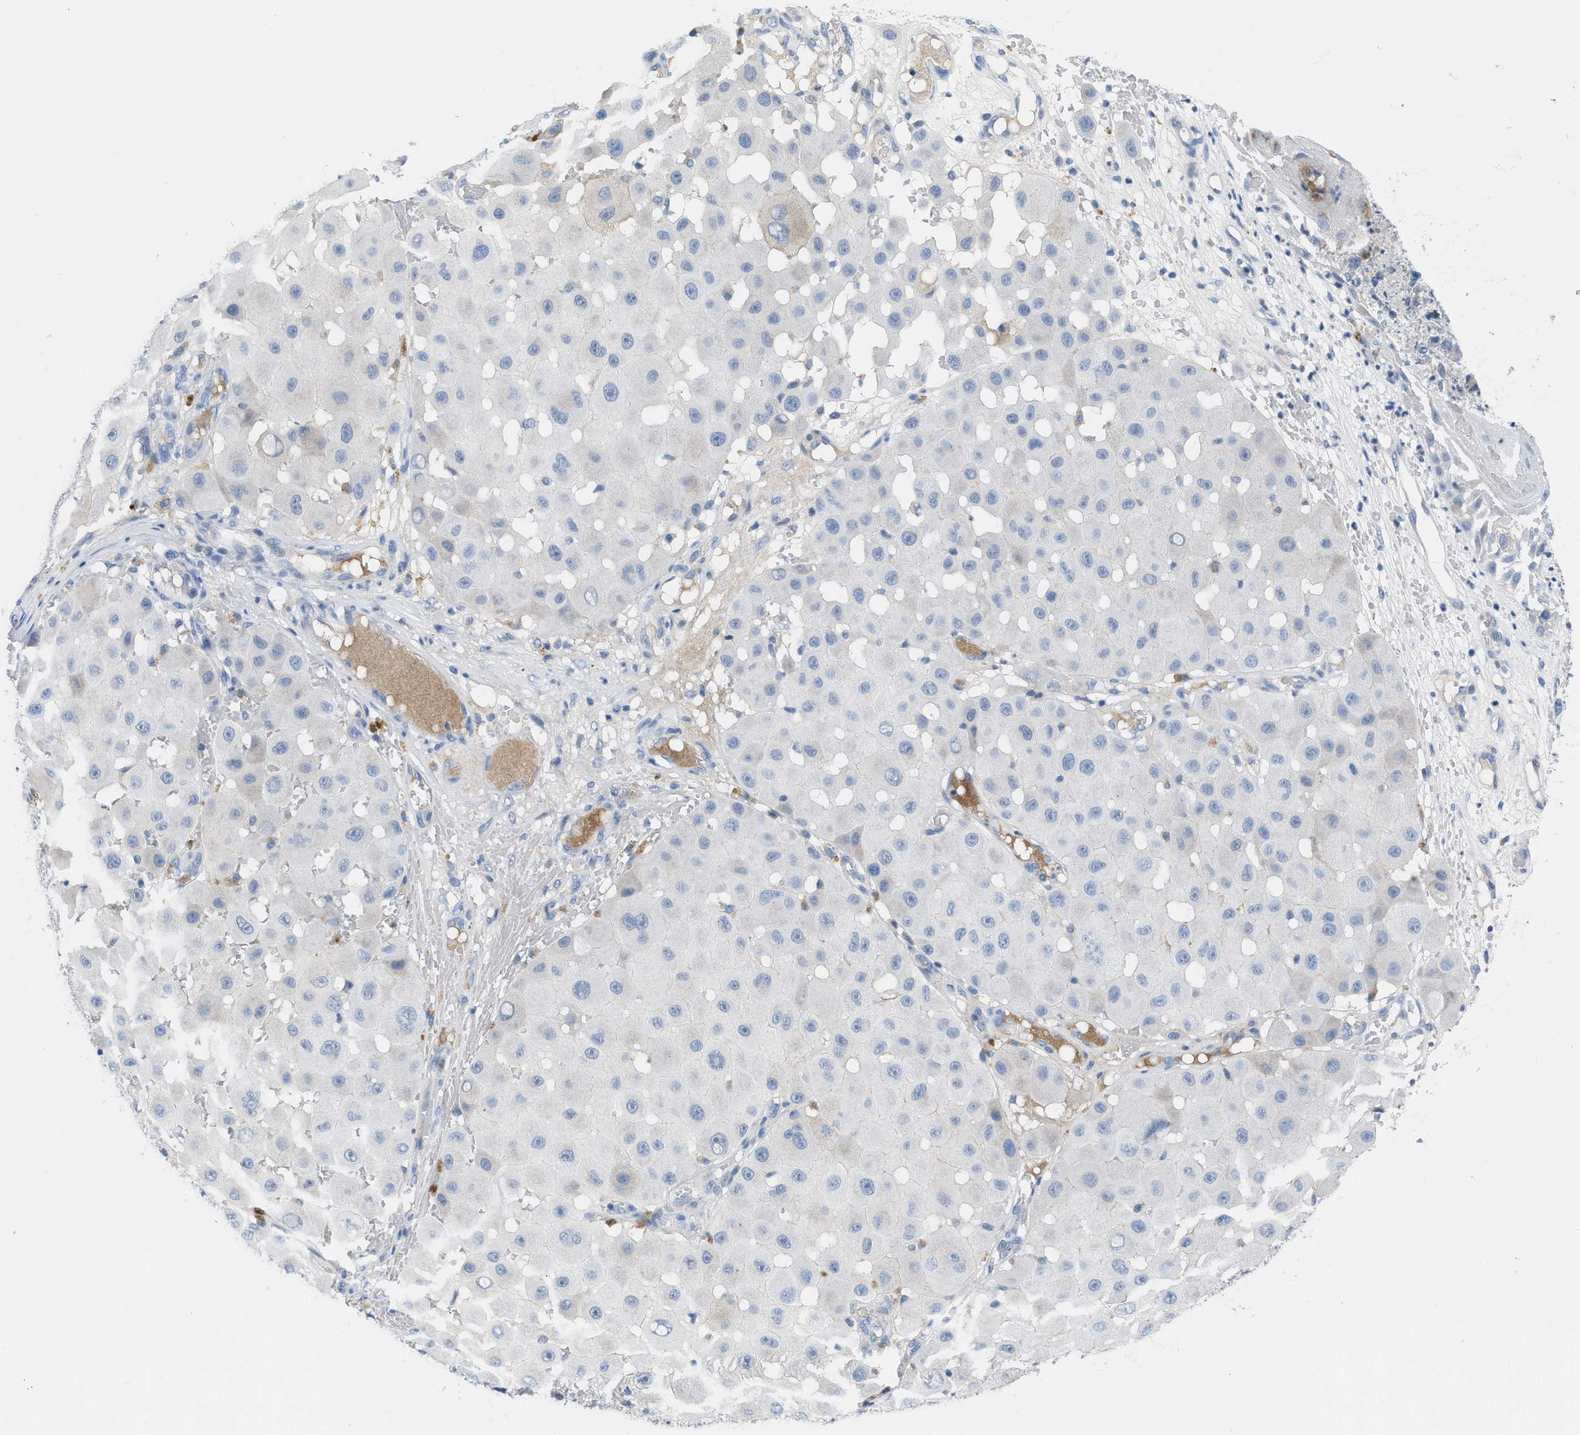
{"staining": {"intensity": "negative", "quantity": "none", "location": "none"}, "tissue": "melanoma", "cell_type": "Tumor cells", "image_type": "cancer", "snomed": [{"axis": "morphology", "description": "Malignant melanoma, NOS"}, {"axis": "topography", "description": "Skin"}], "caption": "Malignant melanoma was stained to show a protein in brown. There is no significant expression in tumor cells.", "gene": "HPX", "patient": {"sex": "female", "age": 81}}